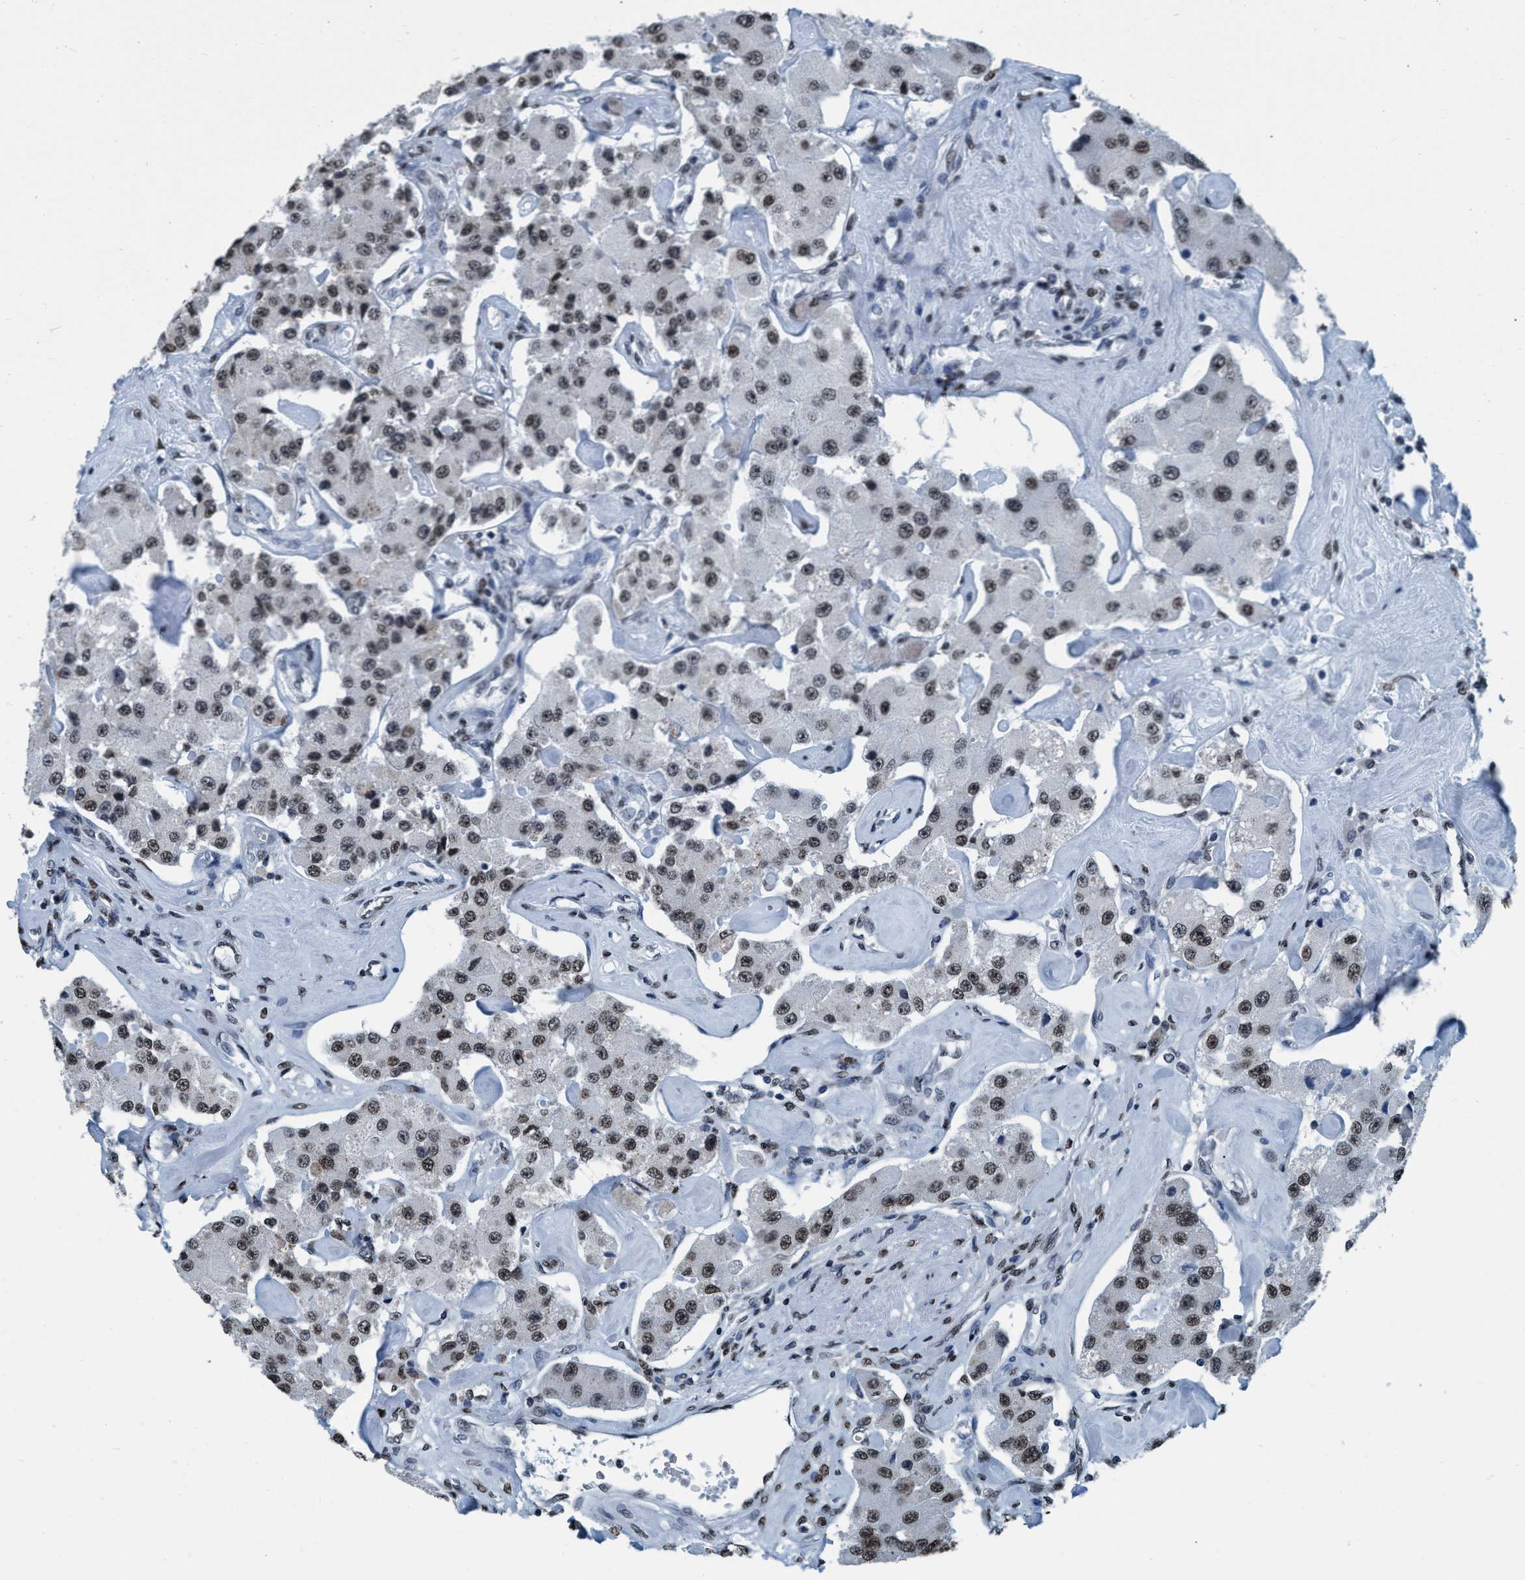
{"staining": {"intensity": "weak", "quantity": ">75%", "location": "nuclear"}, "tissue": "carcinoid", "cell_type": "Tumor cells", "image_type": "cancer", "snomed": [{"axis": "morphology", "description": "Carcinoid, malignant, NOS"}, {"axis": "topography", "description": "Pancreas"}], "caption": "Carcinoid (malignant) stained with DAB IHC reveals low levels of weak nuclear staining in about >75% of tumor cells.", "gene": "CCNE2", "patient": {"sex": "male", "age": 41}}